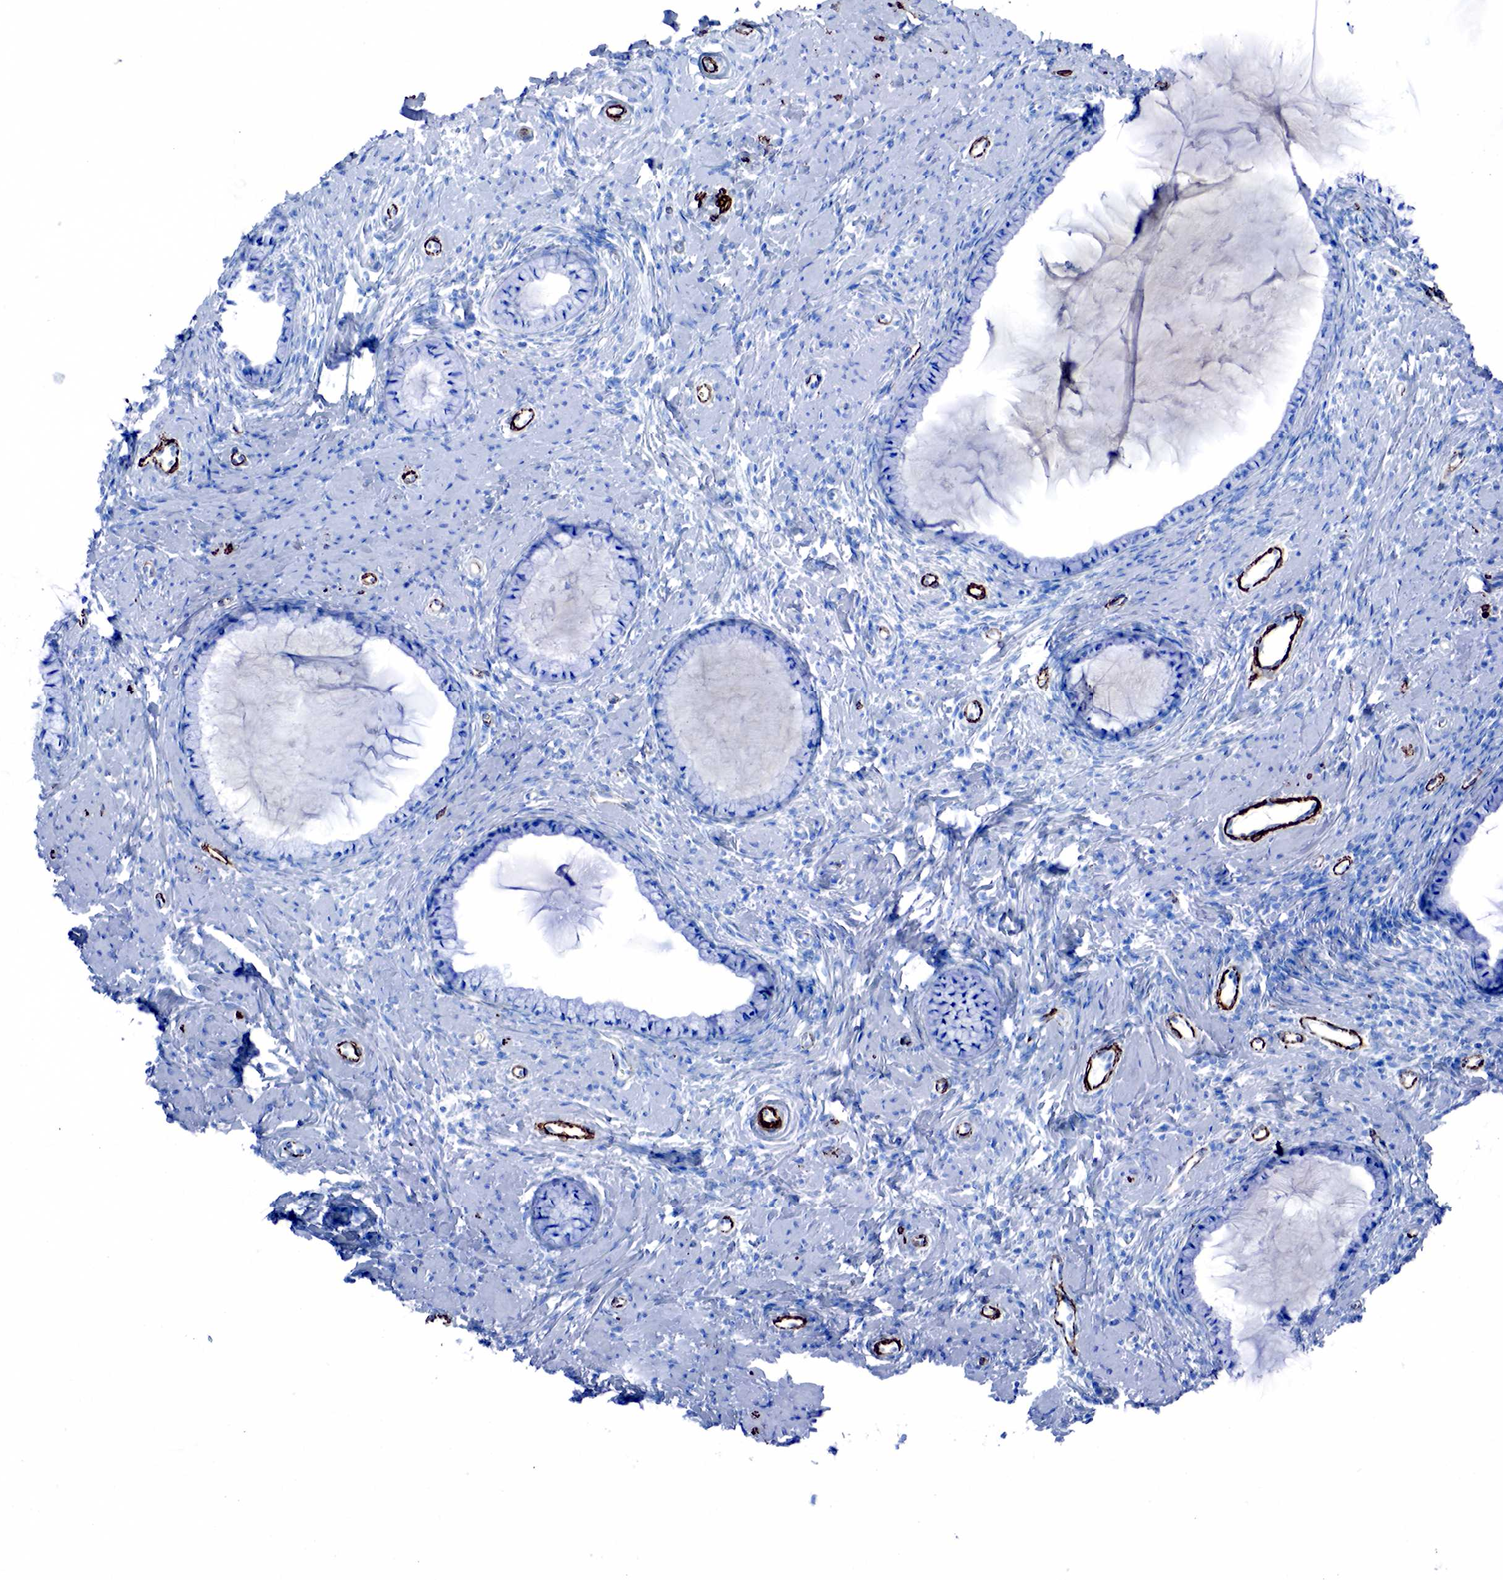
{"staining": {"intensity": "negative", "quantity": "none", "location": "none"}, "tissue": "cervix", "cell_type": "Glandular cells", "image_type": "normal", "snomed": [{"axis": "morphology", "description": "Normal tissue, NOS"}, {"axis": "topography", "description": "Cervix"}], "caption": "Micrograph shows no protein staining in glandular cells of normal cervix.", "gene": "ACTA1", "patient": {"sex": "female", "age": 70}}